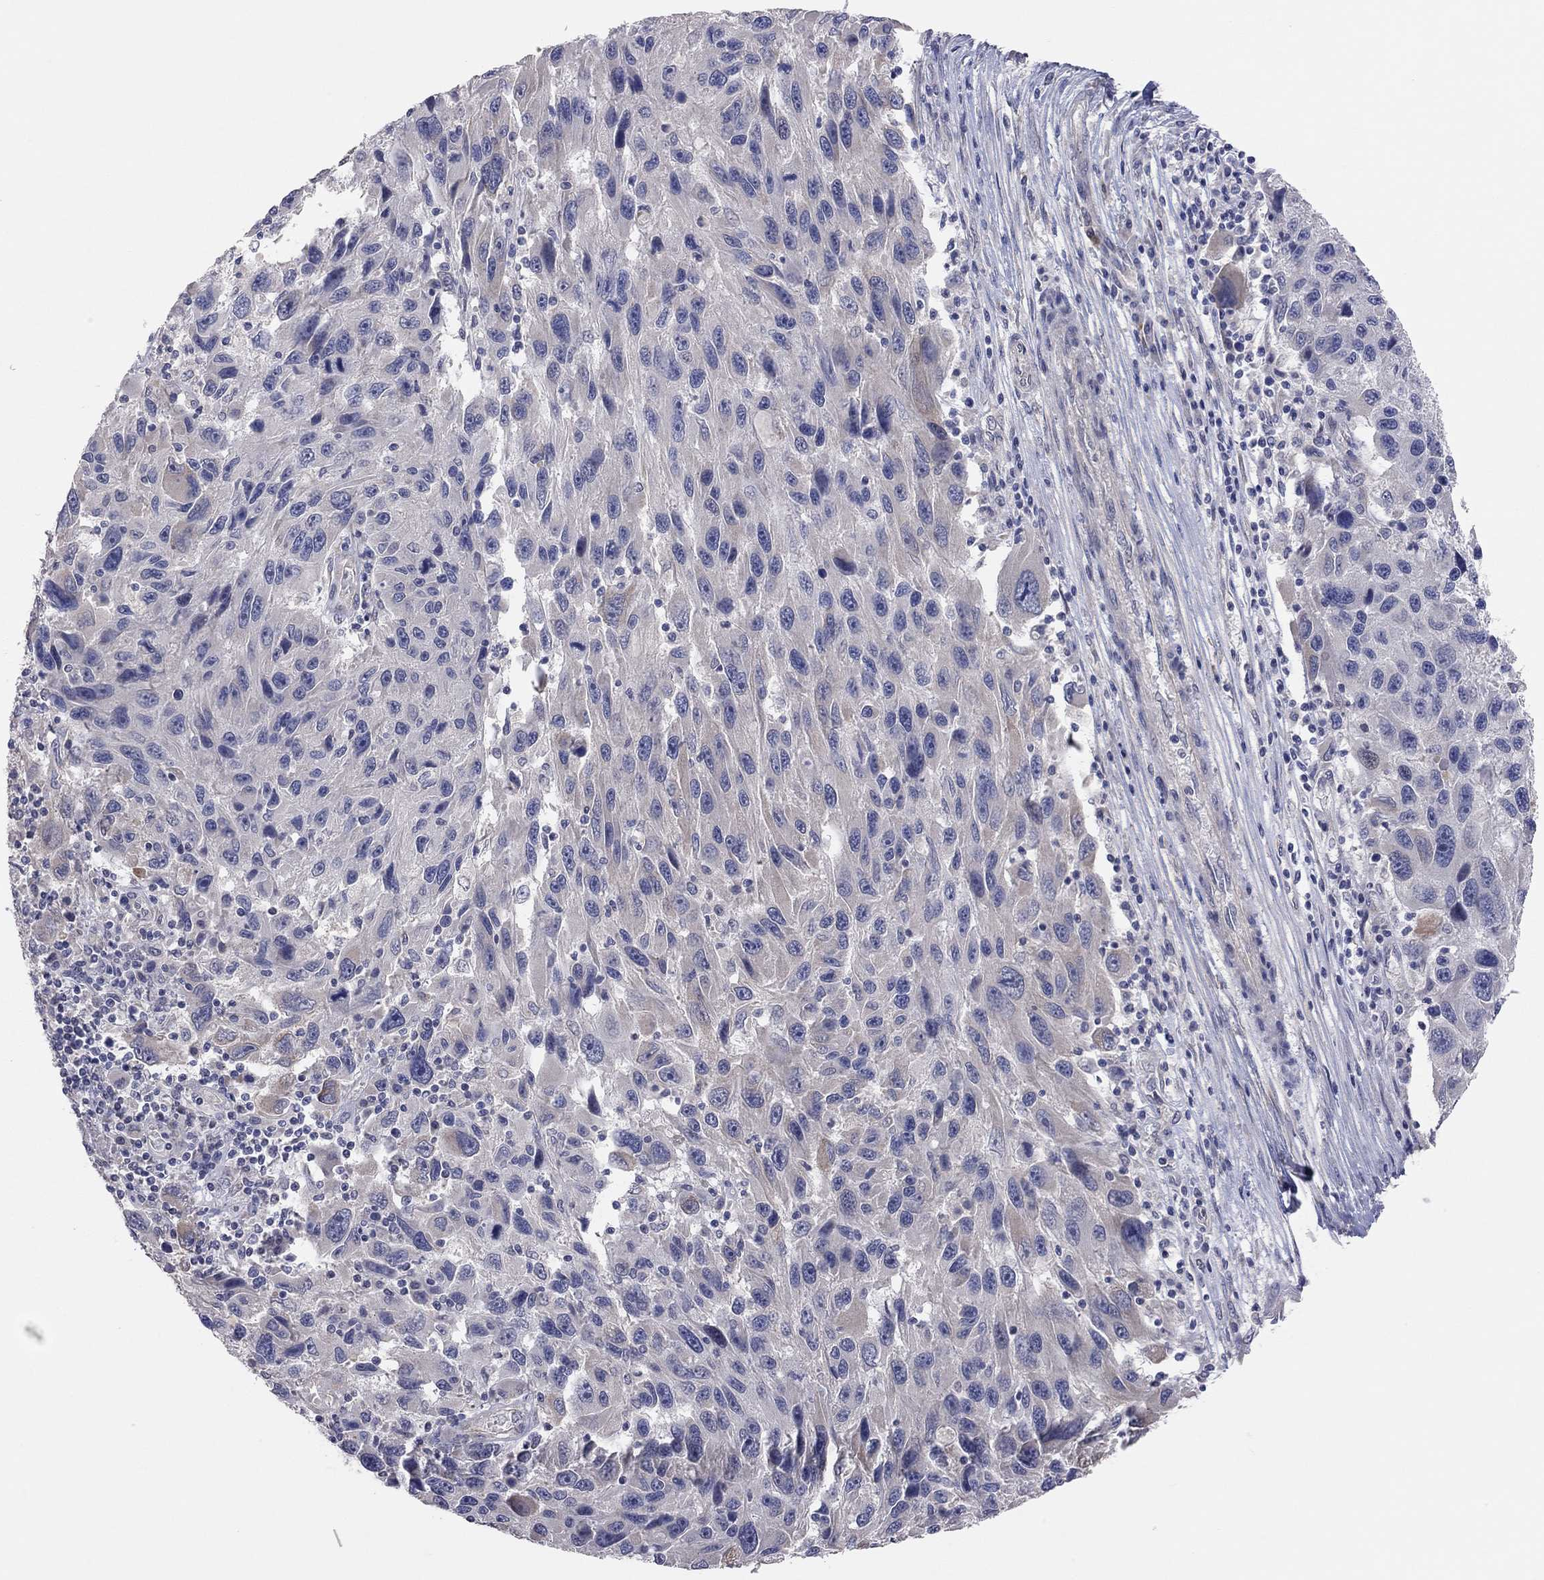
{"staining": {"intensity": "weak", "quantity": "<25%", "location": "cytoplasmic/membranous"}, "tissue": "melanoma", "cell_type": "Tumor cells", "image_type": "cancer", "snomed": [{"axis": "morphology", "description": "Malignant melanoma, NOS"}, {"axis": "topography", "description": "Skin"}], "caption": "Tumor cells are negative for brown protein staining in melanoma.", "gene": "KCNB1", "patient": {"sex": "male", "age": 53}}